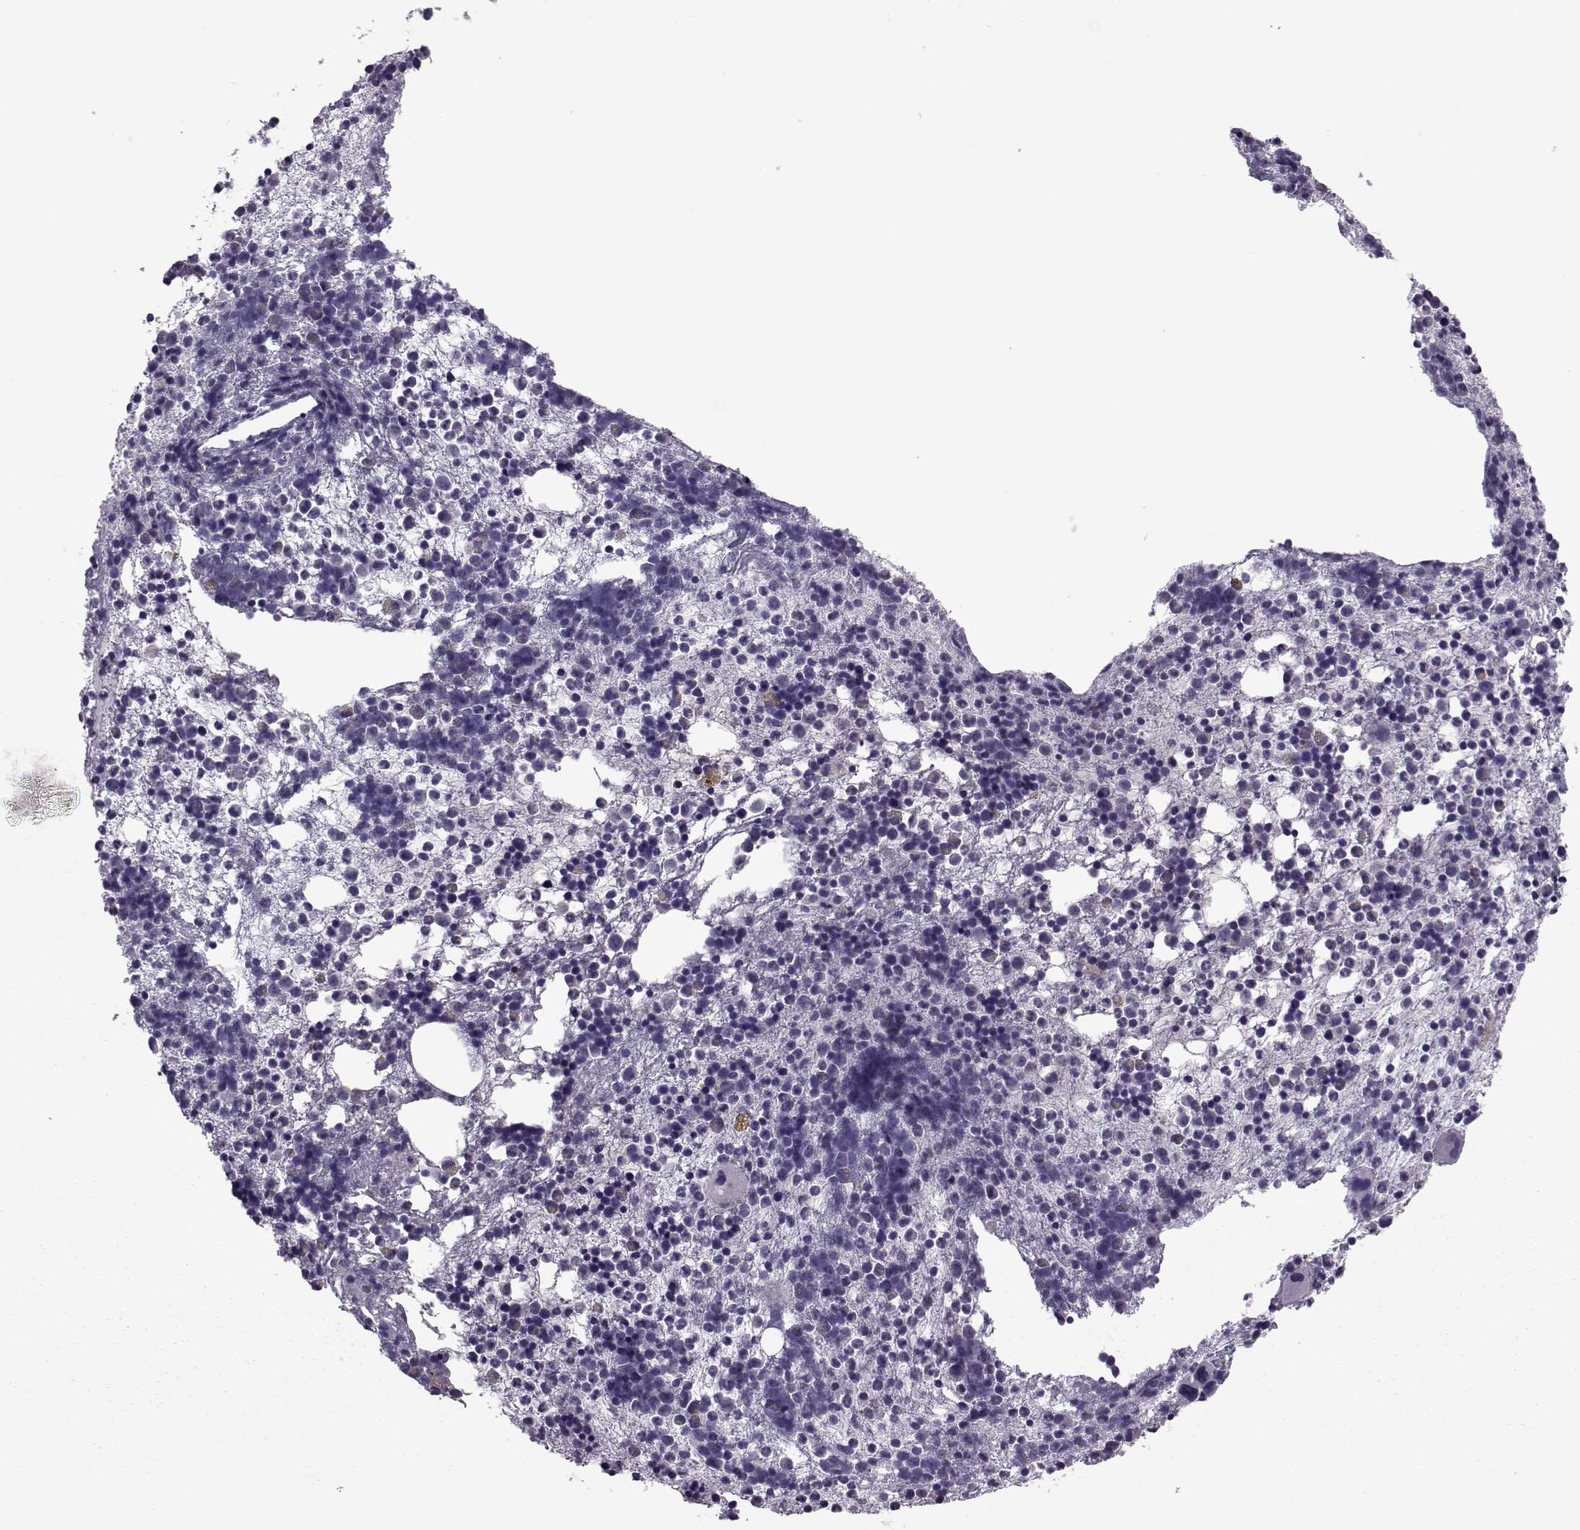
{"staining": {"intensity": "negative", "quantity": "none", "location": "none"}, "tissue": "bone marrow", "cell_type": "Hematopoietic cells", "image_type": "normal", "snomed": [{"axis": "morphology", "description": "Normal tissue, NOS"}, {"axis": "topography", "description": "Bone marrow"}], "caption": "A high-resolution image shows IHC staining of unremarkable bone marrow, which reveals no significant expression in hematopoietic cells.", "gene": "ASRGL1", "patient": {"sex": "male", "age": 54}}